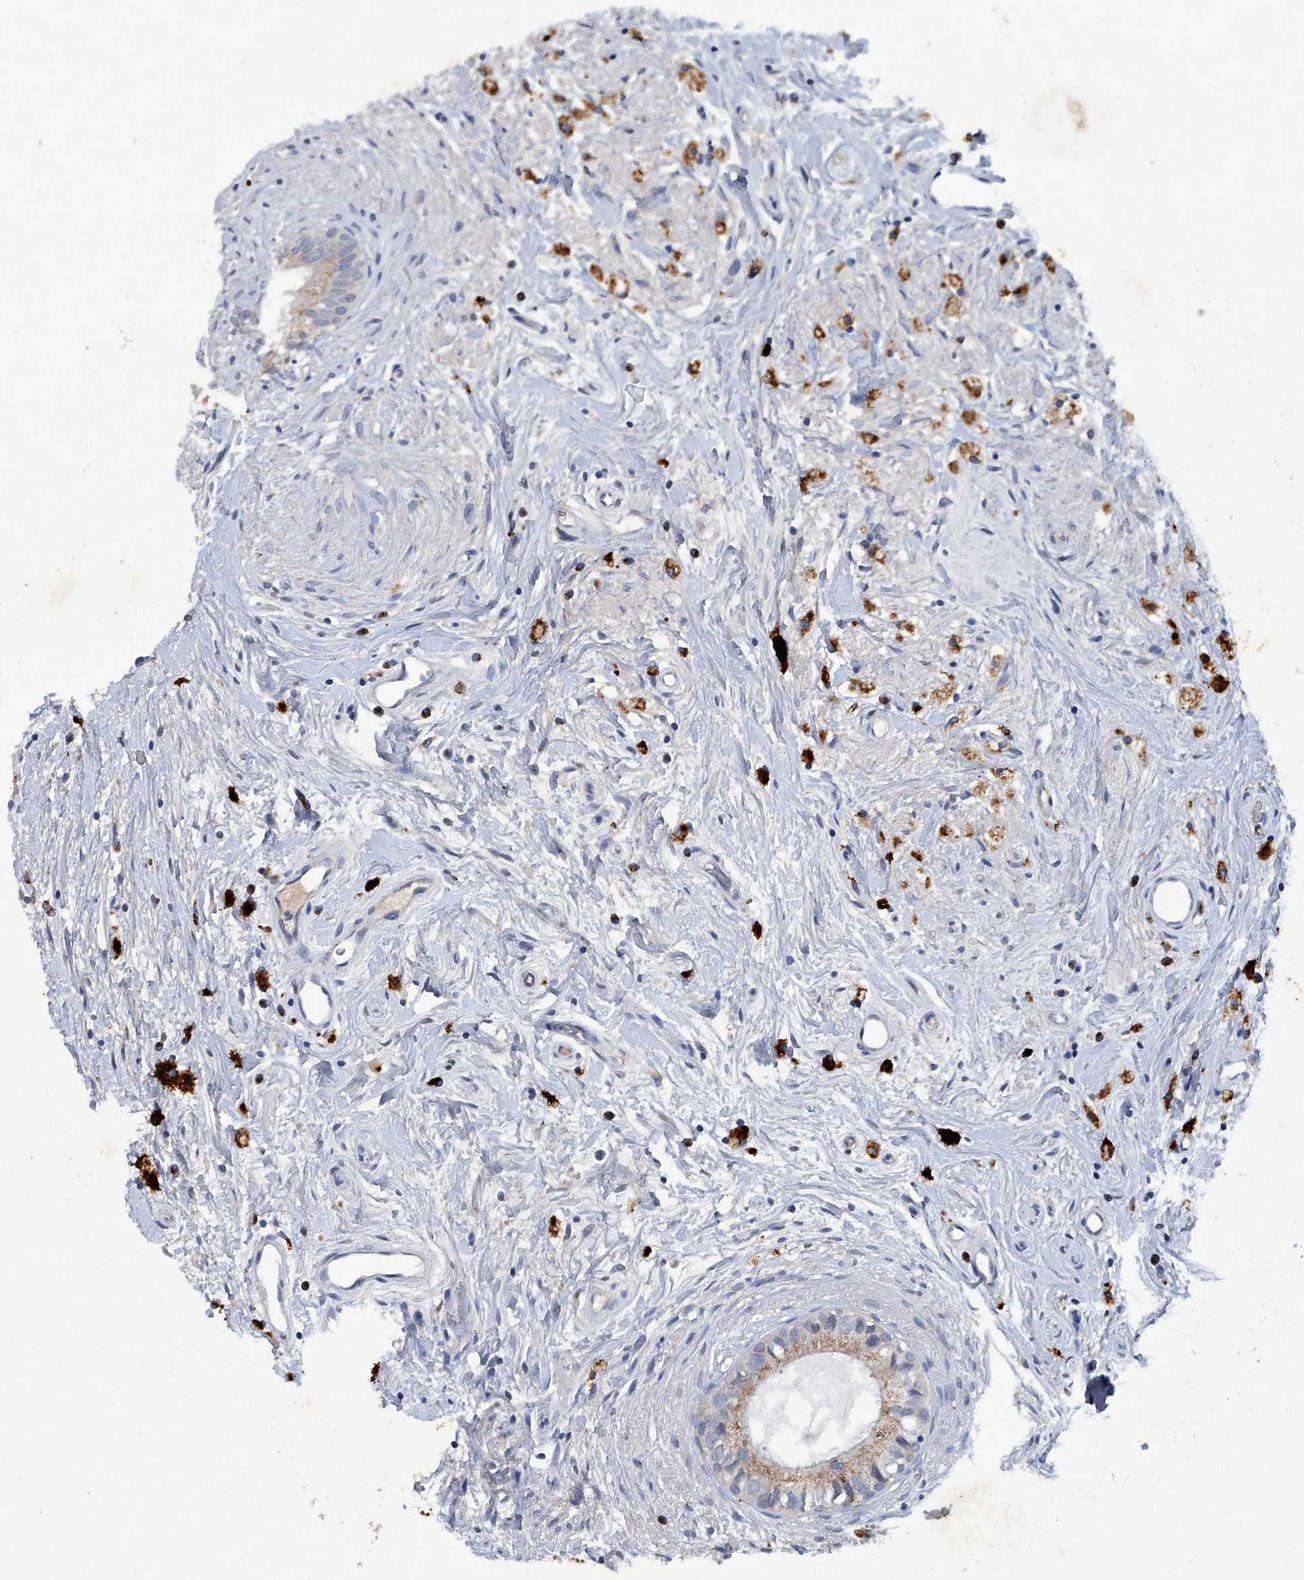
{"staining": {"intensity": "moderate", "quantity": ">75%", "location": "cytoplasmic/membranous"}, "tissue": "epididymis", "cell_type": "Glandular cells", "image_type": "normal", "snomed": [{"axis": "morphology", "description": "Normal tissue, NOS"}, {"axis": "topography", "description": "Epididymis"}], "caption": "A brown stain shows moderate cytoplasmic/membranous expression of a protein in glandular cells of benign epididymis.", "gene": "PCSK5", "patient": {"sex": "male", "age": 80}}